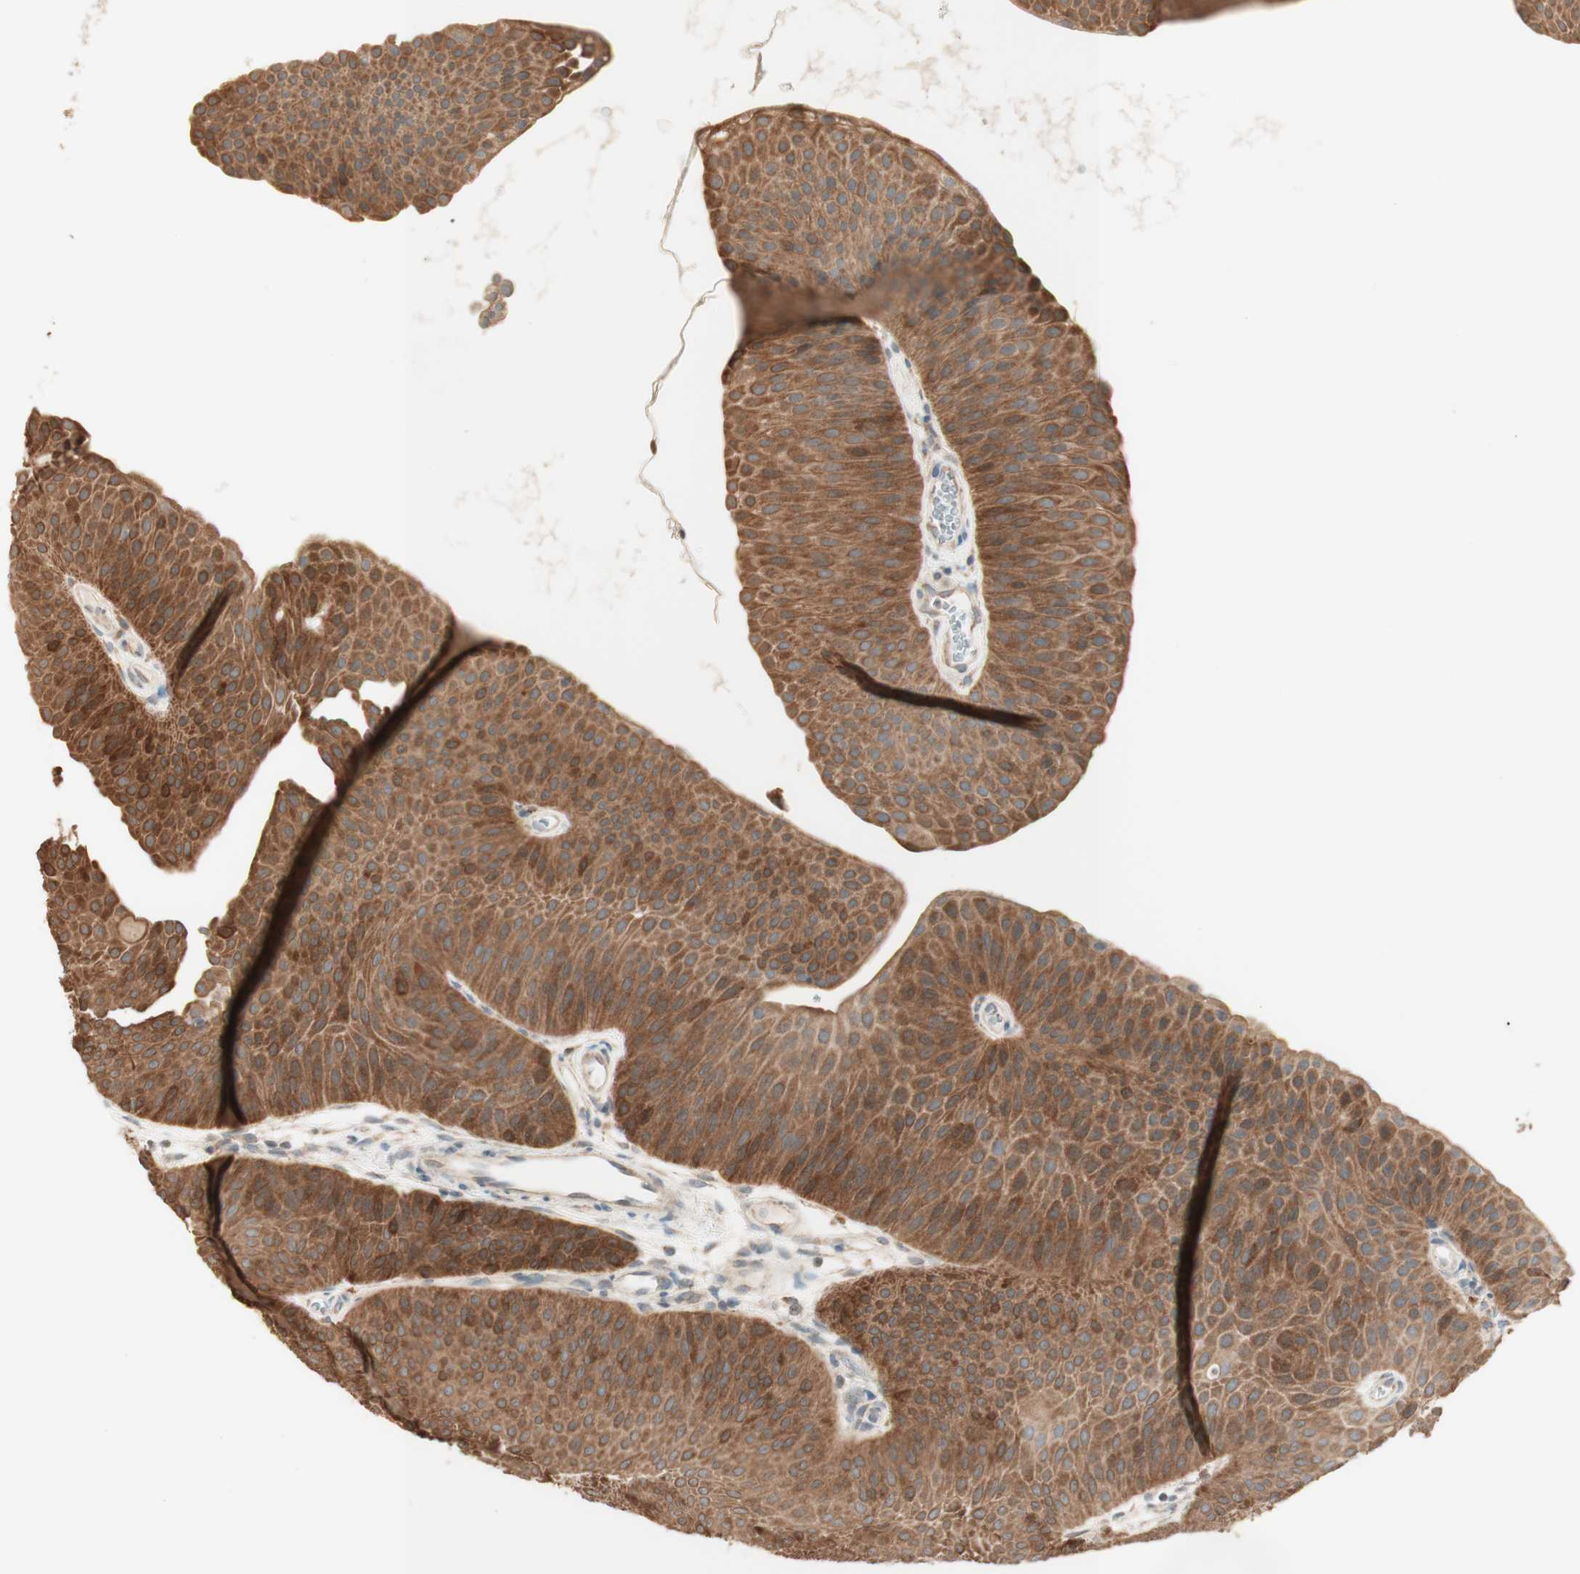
{"staining": {"intensity": "strong", "quantity": ">75%", "location": "cytoplasmic/membranous"}, "tissue": "urothelial cancer", "cell_type": "Tumor cells", "image_type": "cancer", "snomed": [{"axis": "morphology", "description": "Urothelial carcinoma, Low grade"}, {"axis": "topography", "description": "Urinary bladder"}], "caption": "Protein staining of urothelial cancer tissue reveals strong cytoplasmic/membranous staining in approximately >75% of tumor cells.", "gene": "CLCN2", "patient": {"sex": "female", "age": 60}}